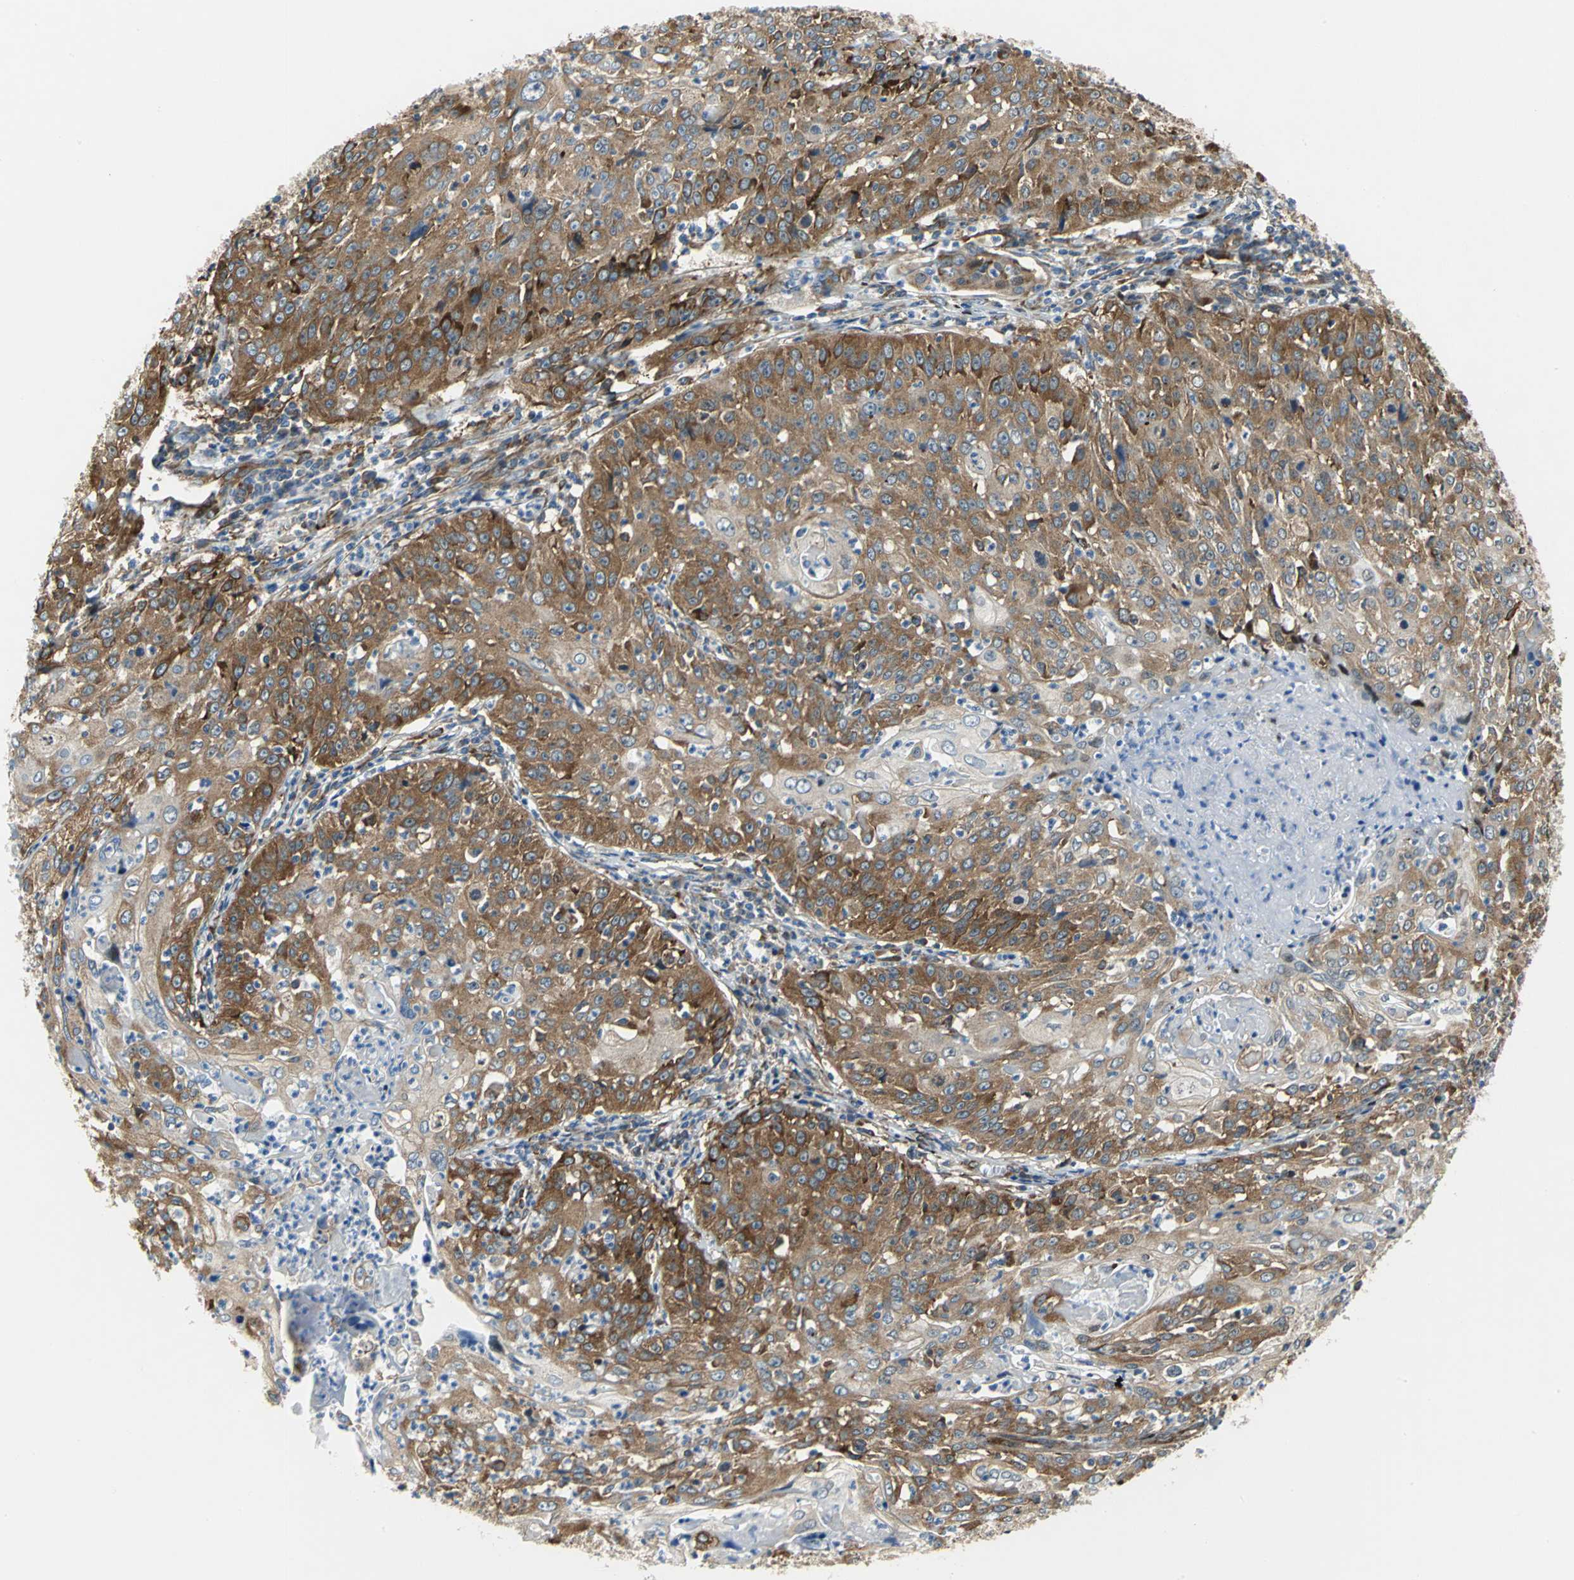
{"staining": {"intensity": "moderate", "quantity": ">75%", "location": "cytoplasmic/membranous"}, "tissue": "cervical cancer", "cell_type": "Tumor cells", "image_type": "cancer", "snomed": [{"axis": "morphology", "description": "Squamous cell carcinoma, NOS"}, {"axis": "topography", "description": "Cervix"}], "caption": "DAB (3,3'-diaminobenzidine) immunohistochemical staining of human cervical cancer (squamous cell carcinoma) exhibits moderate cytoplasmic/membranous protein staining in about >75% of tumor cells.", "gene": "YBX1", "patient": {"sex": "female", "age": 39}}